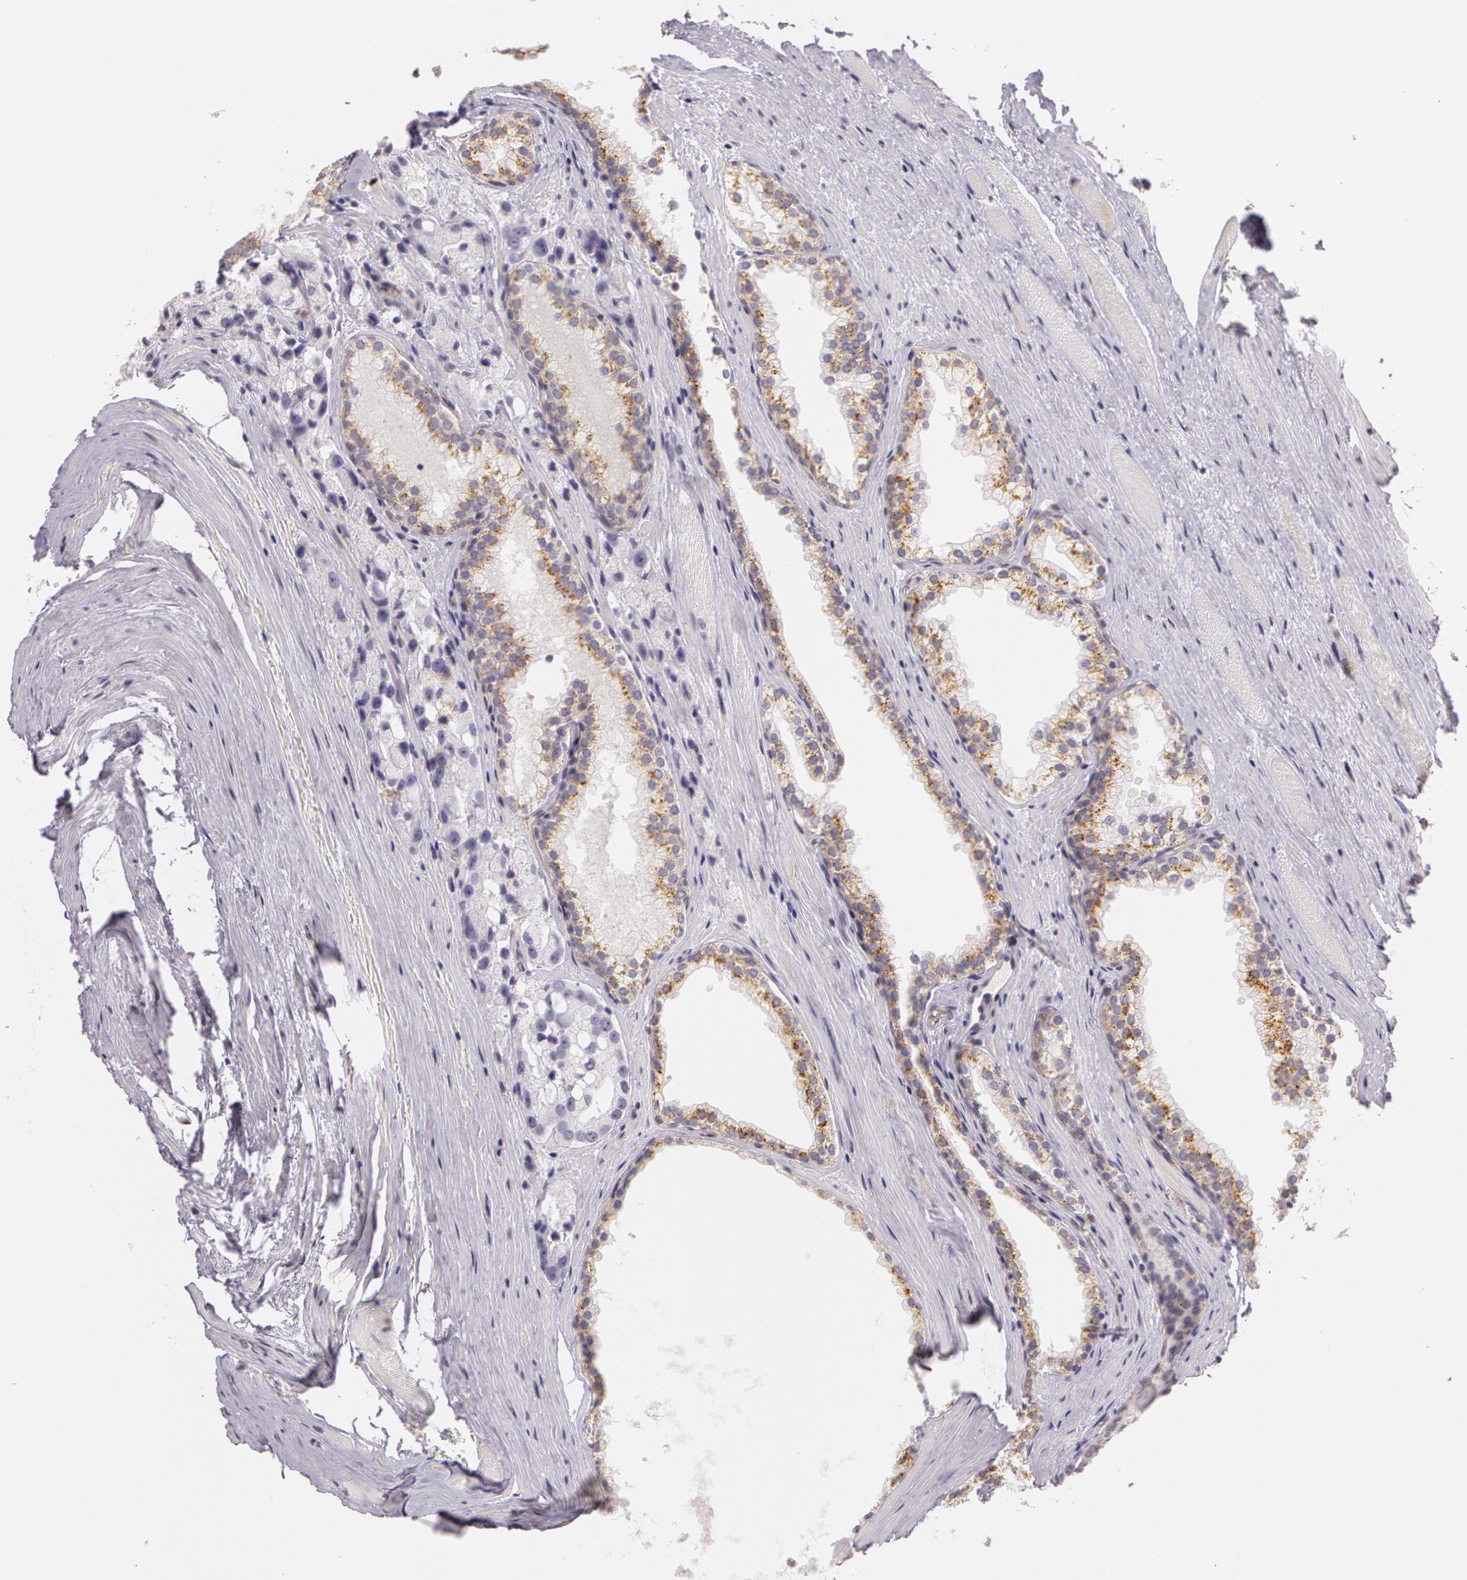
{"staining": {"intensity": "moderate", "quantity": ">75%", "location": "cytoplasmic/membranous"}, "tissue": "prostate cancer", "cell_type": "Tumor cells", "image_type": "cancer", "snomed": [{"axis": "morphology", "description": "Adenocarcinoma, Medium grade"}, {"axis": "topography", "description": "Prostate"}], "caption": "Brown immunohistochemical staining in prostate cancer shows moderate cytoplasmic/membranous expression in approximately >75% of tumor cells.", "gene": "APP", "patient": {"sex": "male", "age": 72}}